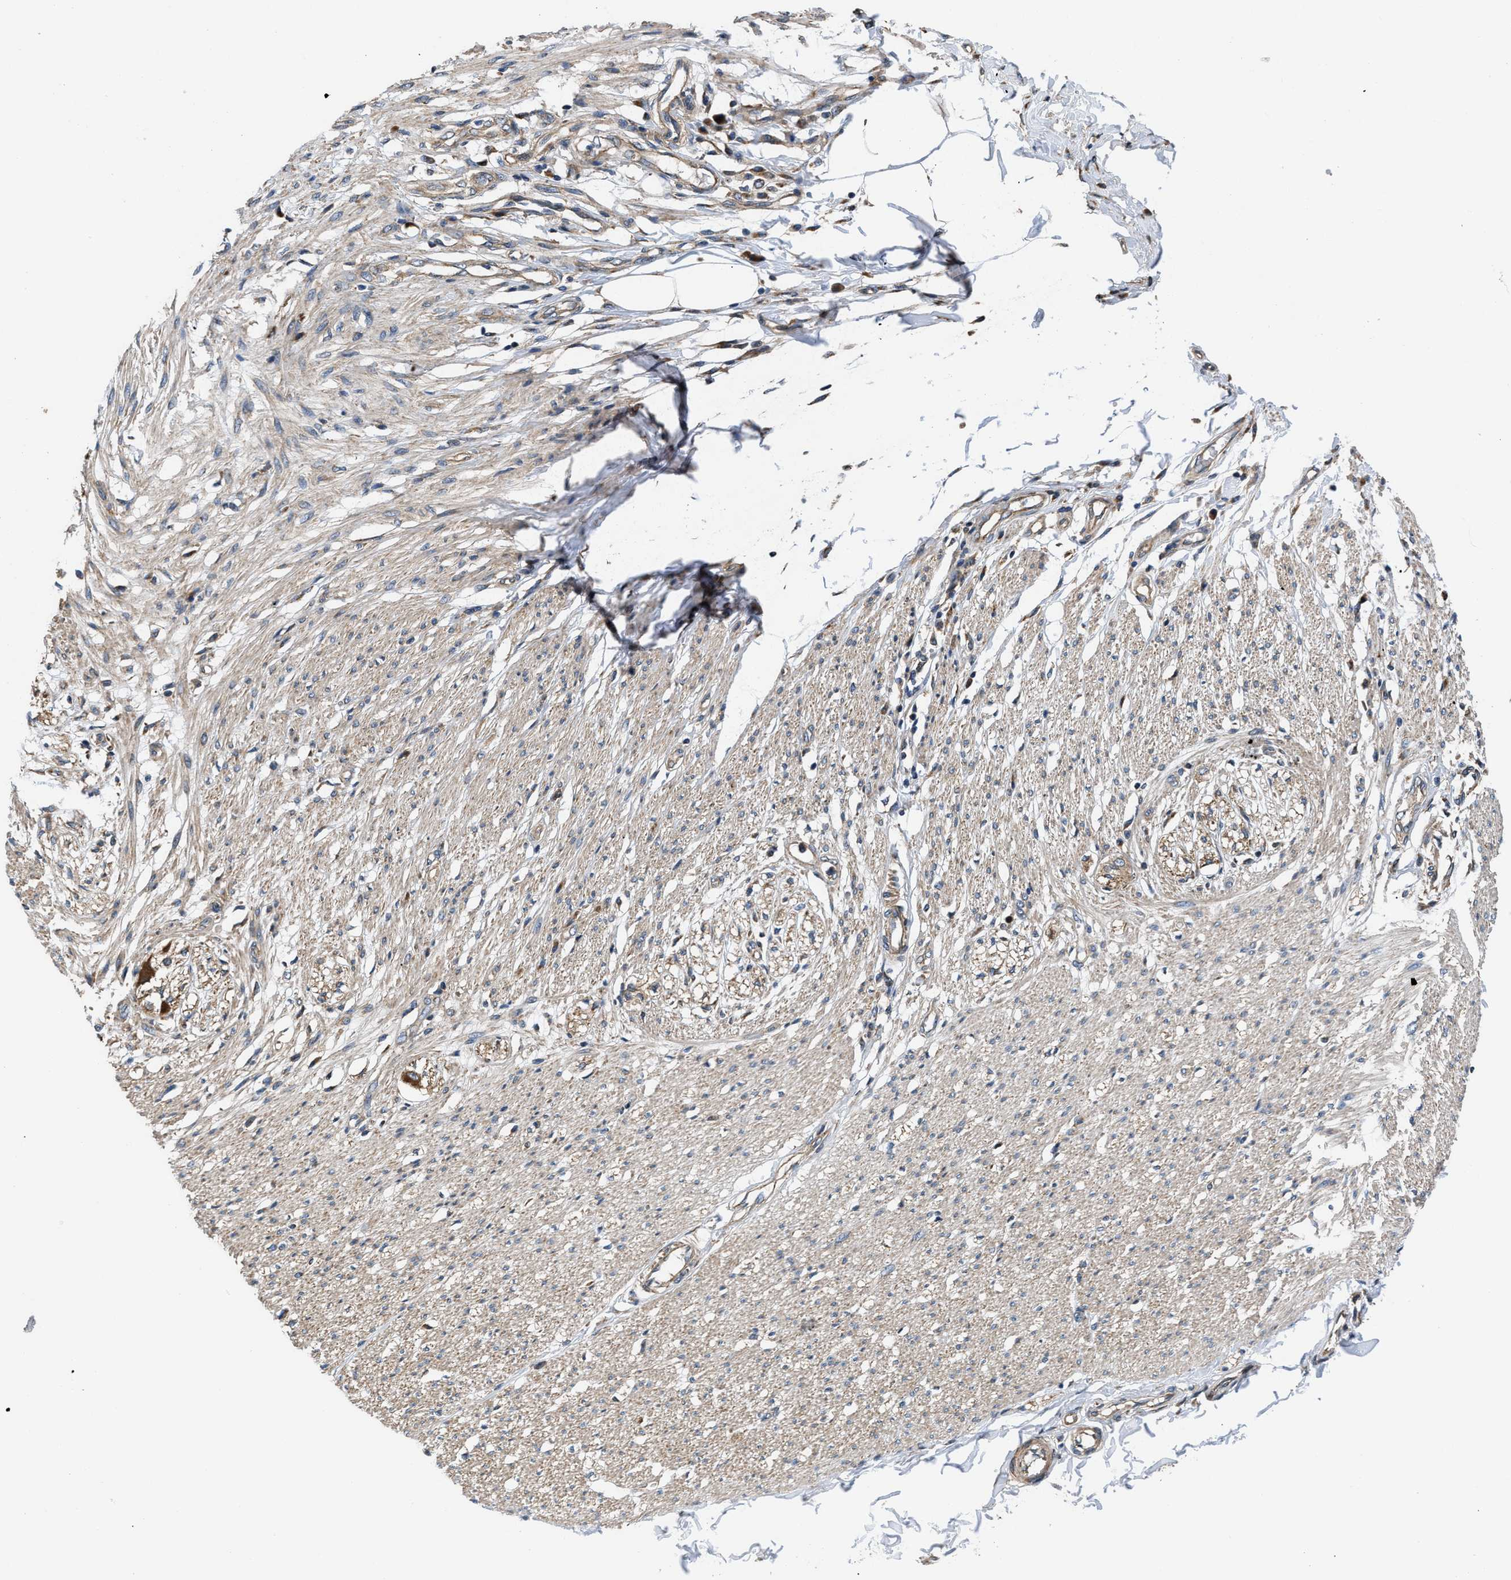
{"staining": {"intensity": "weak", "quantity": ">75%", "location": "cytoplasmic/membranous"}, "tissue": "smooth muscle", "cell_type": "Smooth muscle cells", "image_type": "normal", "snomed": [{"axis": "morphology", "description": "Normal tissue, NOS"}, {"axis": "morphology", "description": "Adenocarcinoma, NOS"}, {"axis": "topography", "description": "Colon"}, {"axis": "topography", "description": "Peripheral nerve tissue"}], "caption": "The photomicrograph reveals a brown stain indicating the presence of a protein in the cytoplasmic/membranous of smooth muscle cells in smooth muscle. The staining was performed using DAB (3,3'-diaminobenzidine) to visualize the protein expression in brown, while the nuclei were stained in blue with hematoxylin (Magnification: 20x).", "gene": "CEP128", "patient": {"sex": "male", "age": 14}}